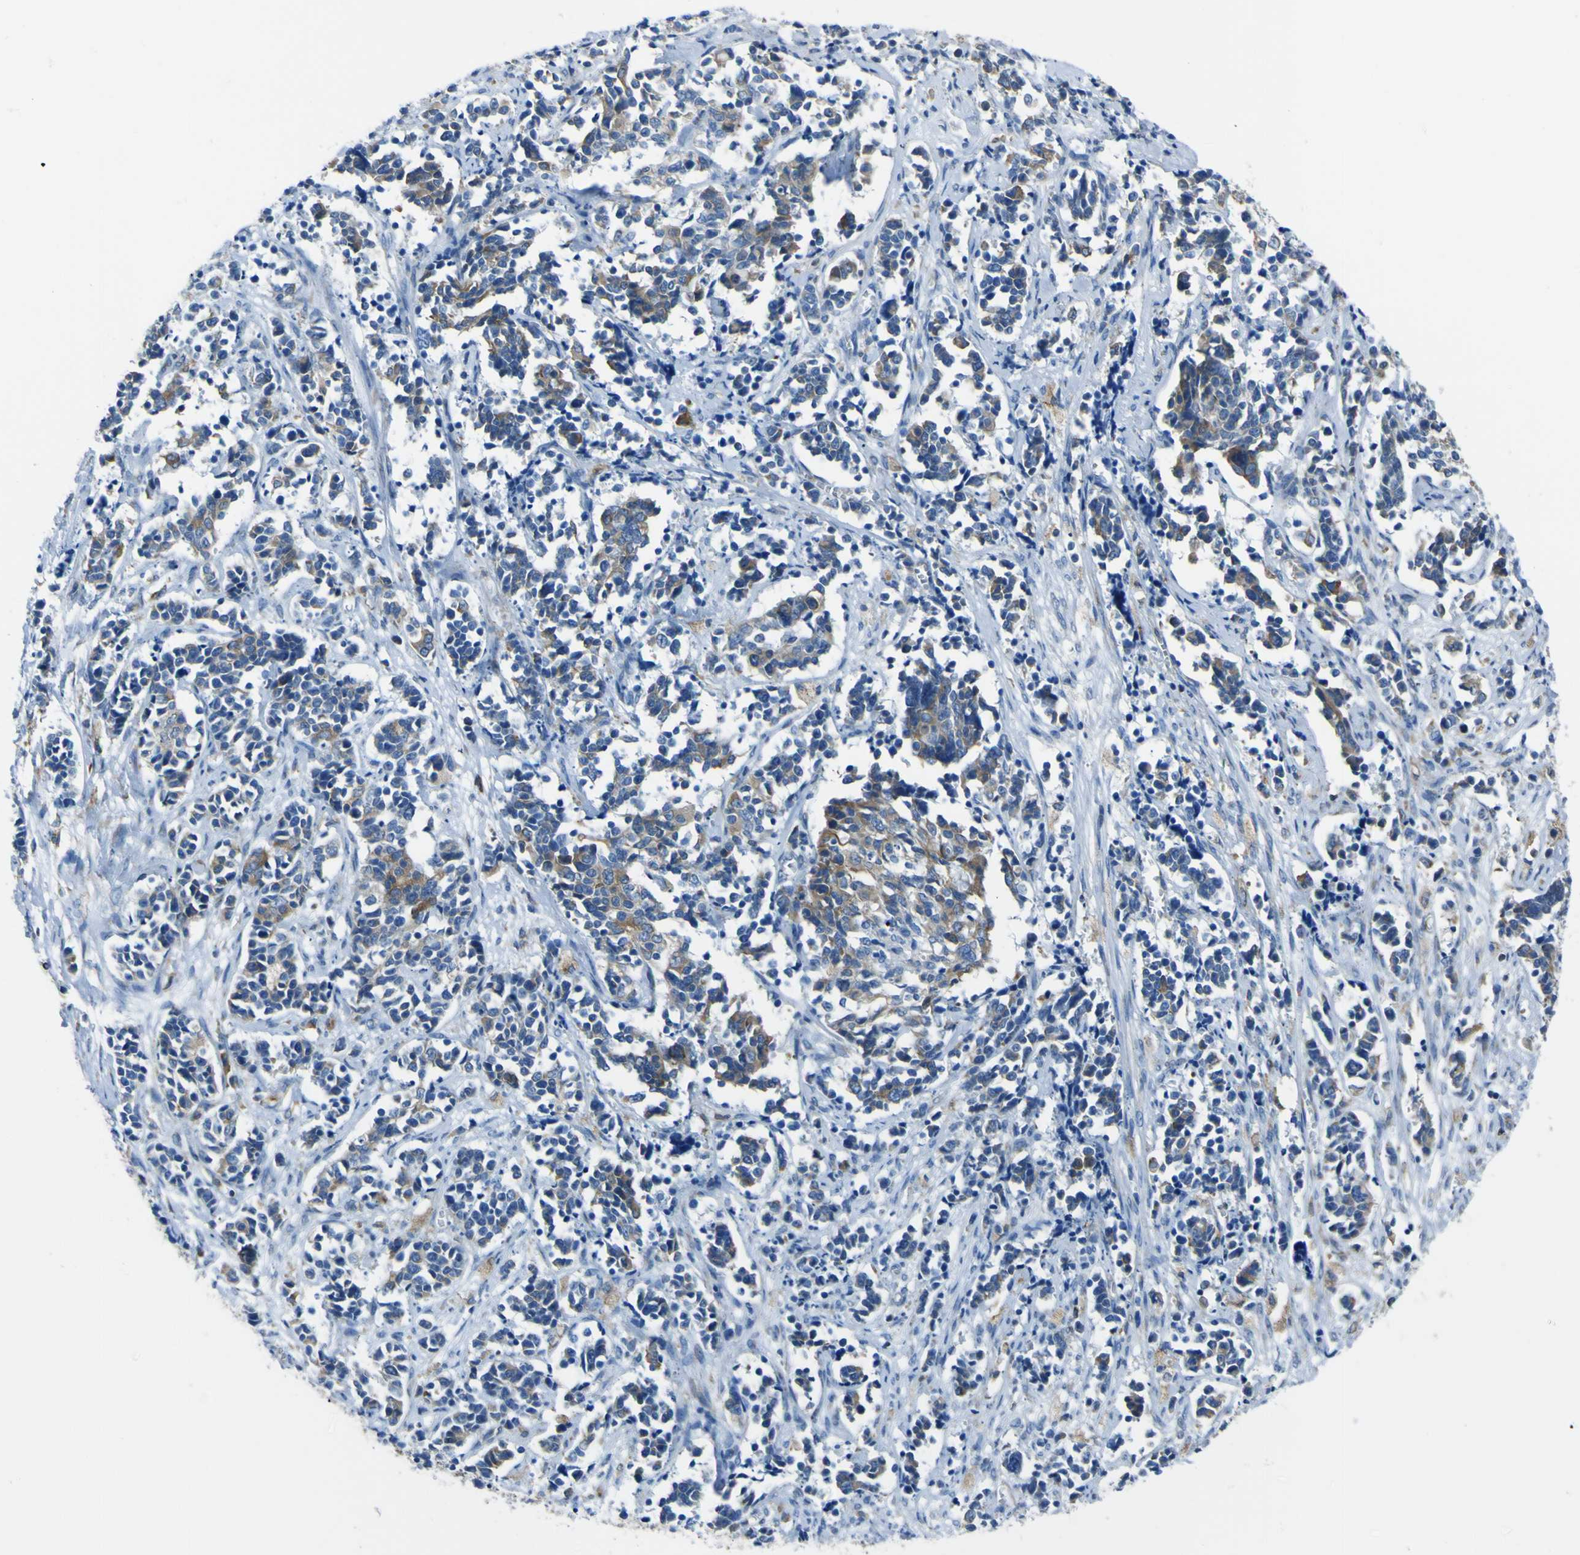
{"staining": {"intensity": "moderate", "quantity": "25%-75%", "location": "cytoplasmic/membranous"}, "tissue": "cervical cancer", "cell_type": "Tumor cells", "image_type": "cancer", "snomed": [{"axis": "morphology", "description": "Normal tissue, NOS"}, {"axis": "morphology", "description": "Squamous cell carcinoma, NOS"}, {"axis": "topography", "description": "Cervix"}], "caption": "The image displays staining of cervical squamous cell carcinoma, revealing moderate cytoplasmic/membranous protein staining (brown color) within tumor cells.", "gene": "STIM1", "patient": {"sex": "female", "age": 35}}